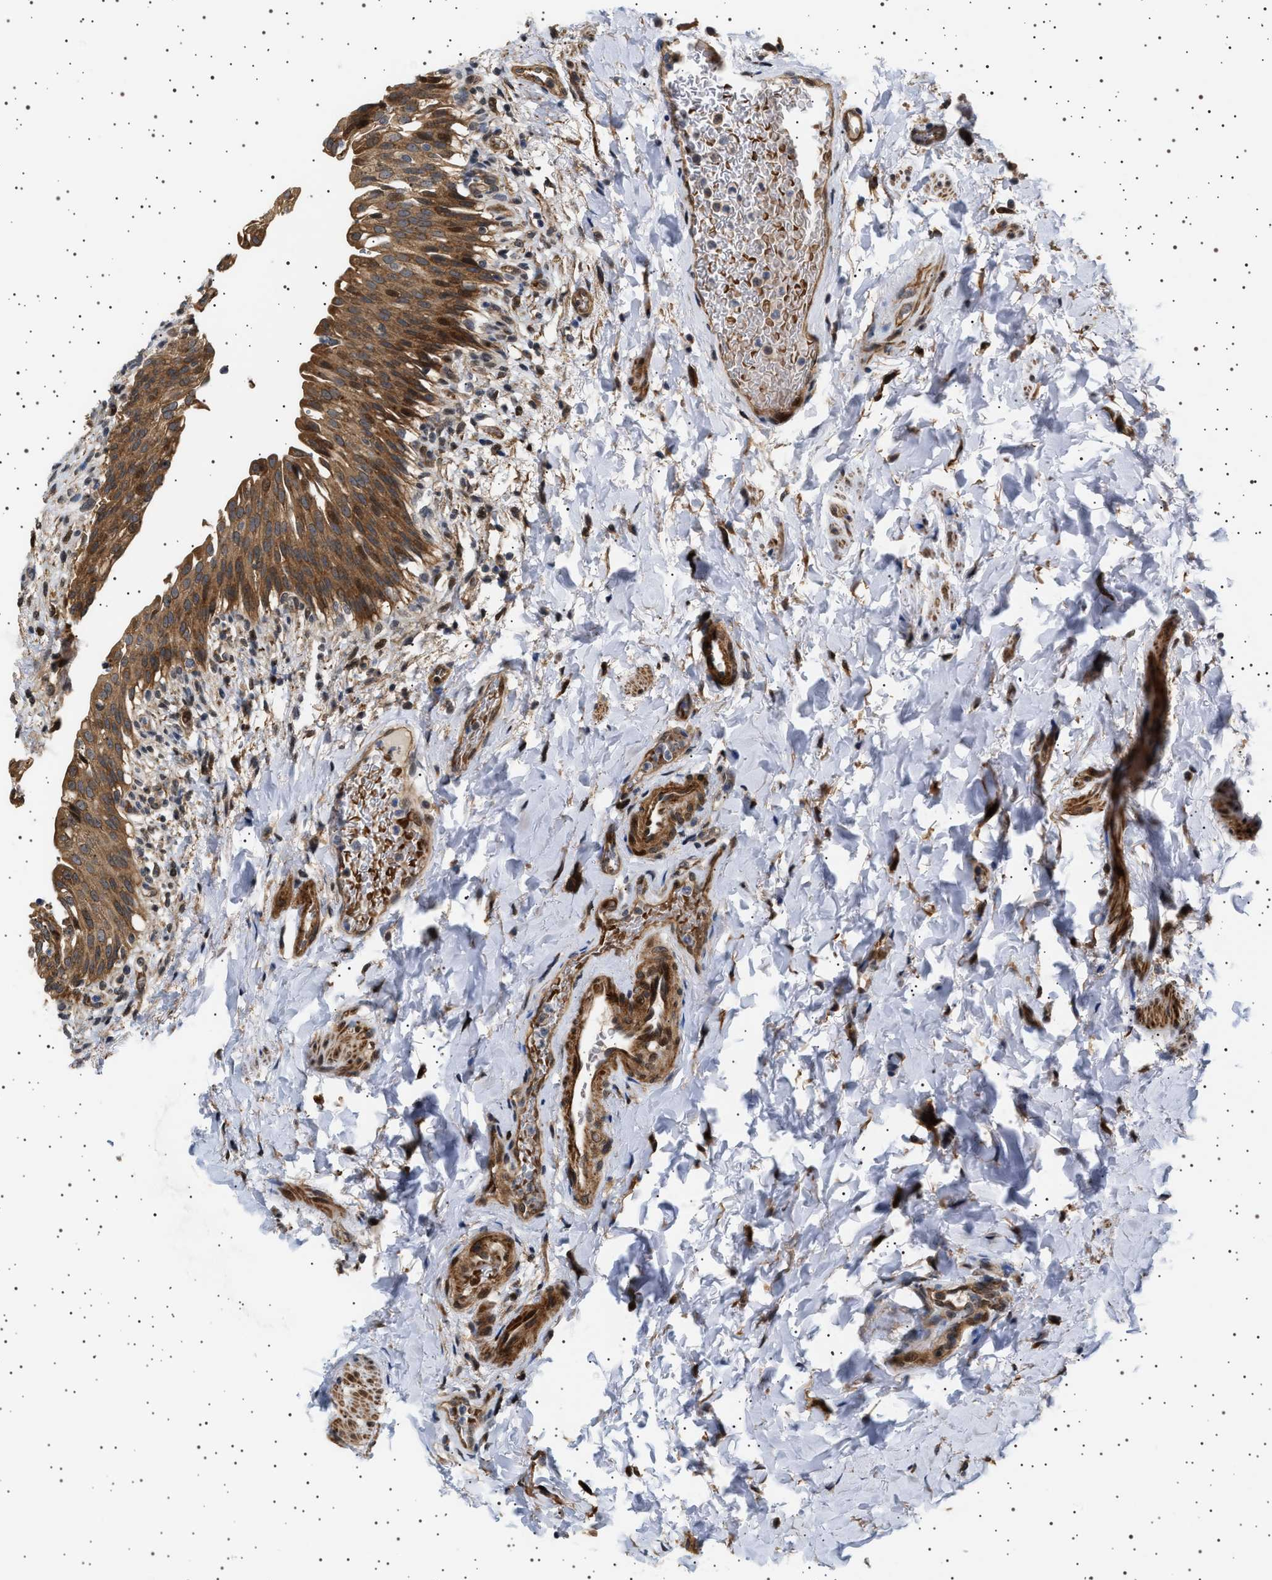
{"staining": {"intensity": "moderate", "quantity": ">75%", "location": "cytoplasmic/membranous,nuclear"}, "tissue": "urinary bladder", "cell_type": "Urothelial cells", "image_type": "normal", "snomed": [{"axis": "morphology", "description": "Normal tissue, NOS"}, {"axis": "topography", "description": "Urinary bladder"}], "caption": "Urothelial cells demonstrate moderate cytoplasmic/membranous,nuclear expression in about >75% of cells in unremarkable urinary bladder. The staining is performed using DAB brown chromogen to label protein expression. The nuclei are counter-stained blue using hematoxylin.", "gene": "BAG3", "patient": {"sex": "female", "age": 60}}